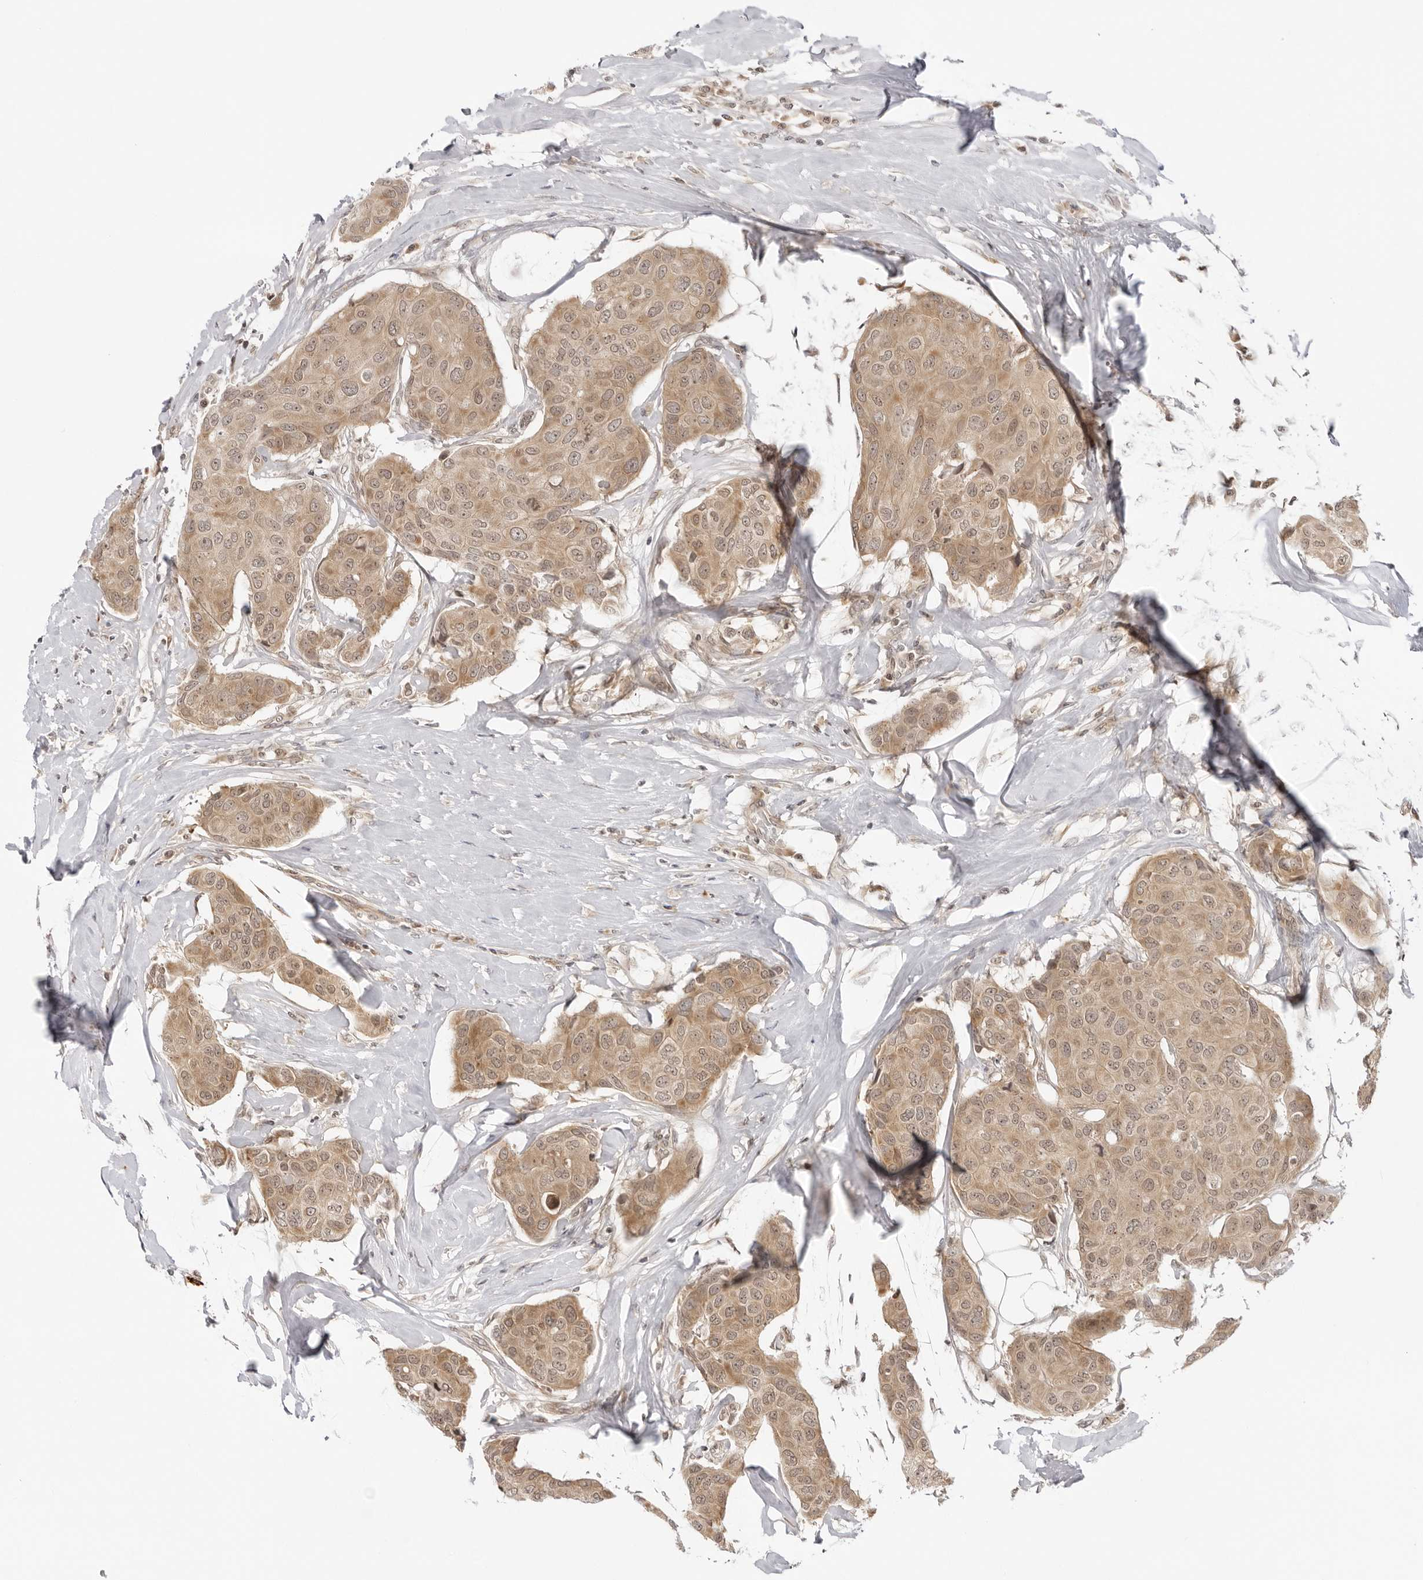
{"staining": {"intensity": "moderate", "quantity": ">75%", "location": "cytoplasmic/membranous,nuclear"}, "tissue": "breast cancer", "cell_type": "Tumor cells", "image_type": "cancer", "snomed": [{"axis": "morphology", "description": "Duct carcinoma"}, {"axis": "topography", "description": "Breast"}], "caption": "An immunohistochemistry (IHC) photomicrograph of tumor tissue is shown. Protein staining in brown shows moderate cytoplasmic/membranous and nuclear positivity in breast cancer (invasive ductal carcinoma) within tumor cells.", "gene": "PRRC2C", "patient": {"sex": "female", "age": 80}}